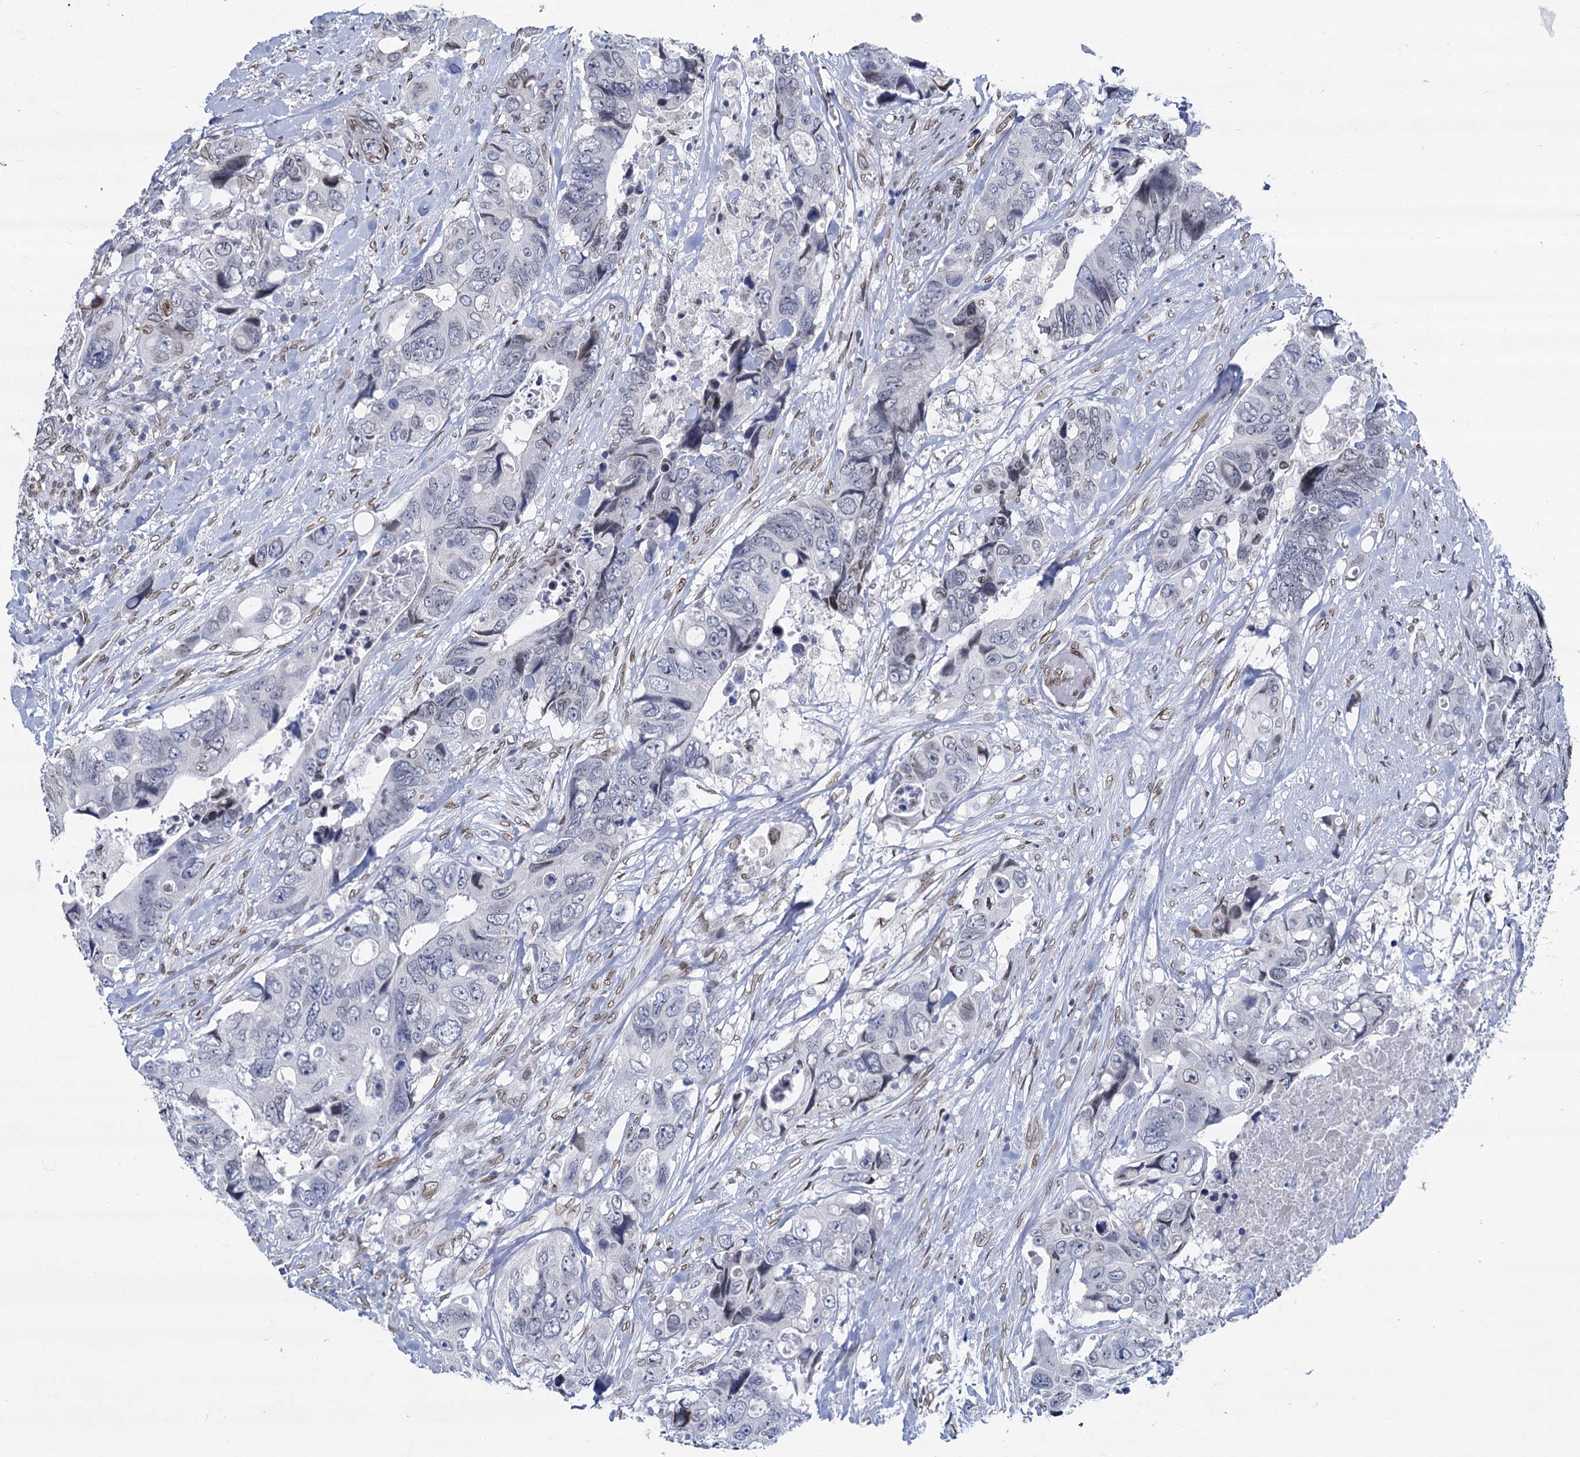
{"staining": {"intensity": "negative", "quantity": "none", "location": "none"}, "tissue": "colorectal cancer", "cell_type": "Tumor cells", "image_type": "cancer", "snomed": [{"axis": "morphology", "description": "Adenocarcinoma, NOS"}, {"axis": "topography", "description": "Rectum"}], "caption": "Immunohistochemistry (IHC) histopathology image of human colorectal cancer stained for a protein (brown), which reveals no positivity in tumor cells. (DAB IHC, high magnification).", "gene": "PRSS35", "patient": {"sex": "male", "age": 57}}